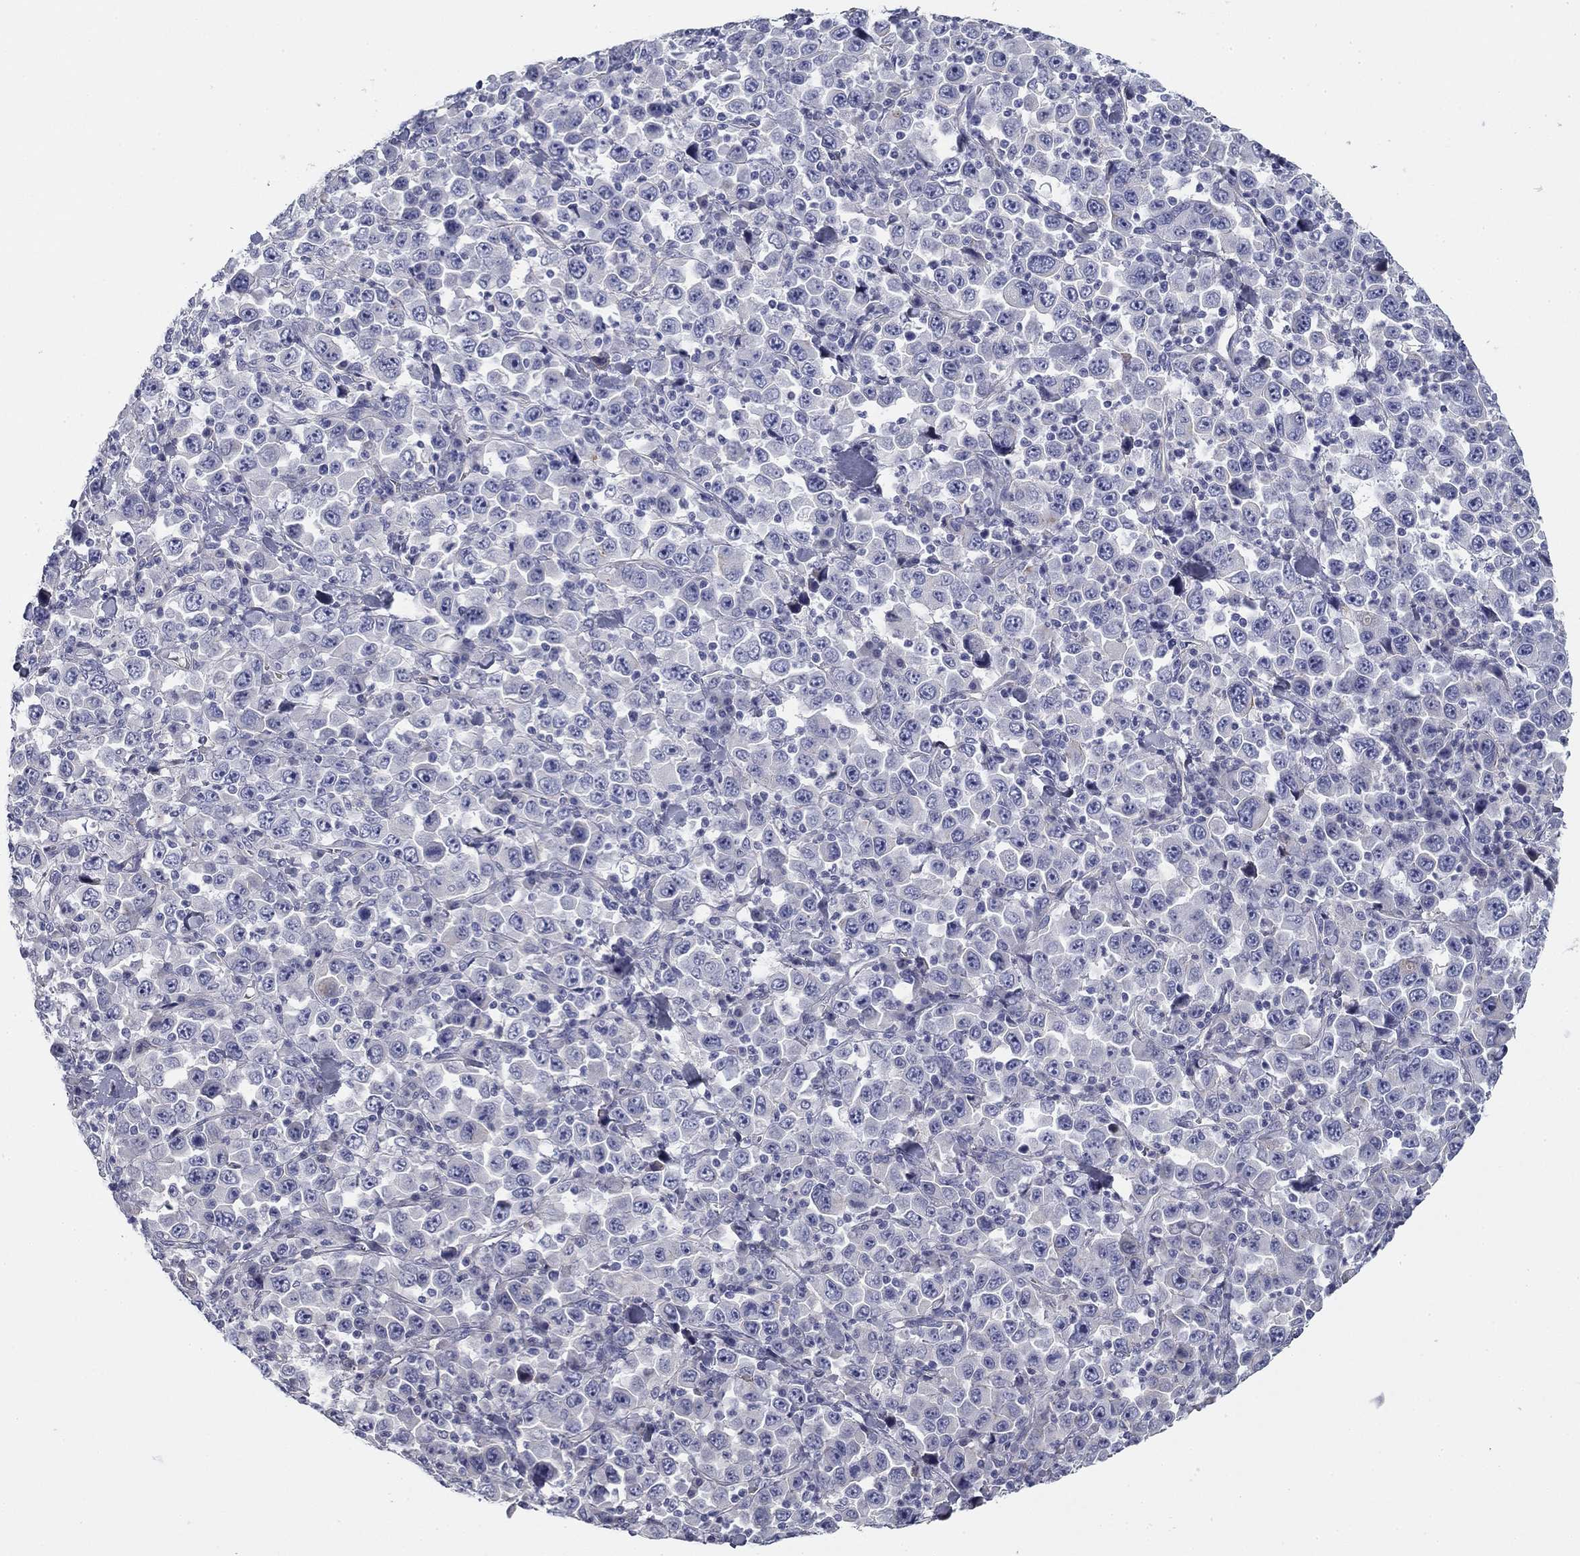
{"staining": {"intensity": "negative", "quantity": "none", "location": "none"}, "tissue": "stomach cancer", "cell_type": "Tumor cells", "image_type": "cancer", "snomed": [{"axis": "morphology", "description": "Normal tissue, NOS"}, {"axis": "morphology", "description": "Adenocarcinoma, NOS"}, {"axis": "topography", "description": "Stomach, upper"}, {"axis": "topography", "description": "Stomach"}], "caption": "This is a micrograph of IHC staining of adenocarcinoma (stomach), which shows no staining in tumor cells.", "gene": "CPLX4", "patient": {"sex": "male", "age": 59}}